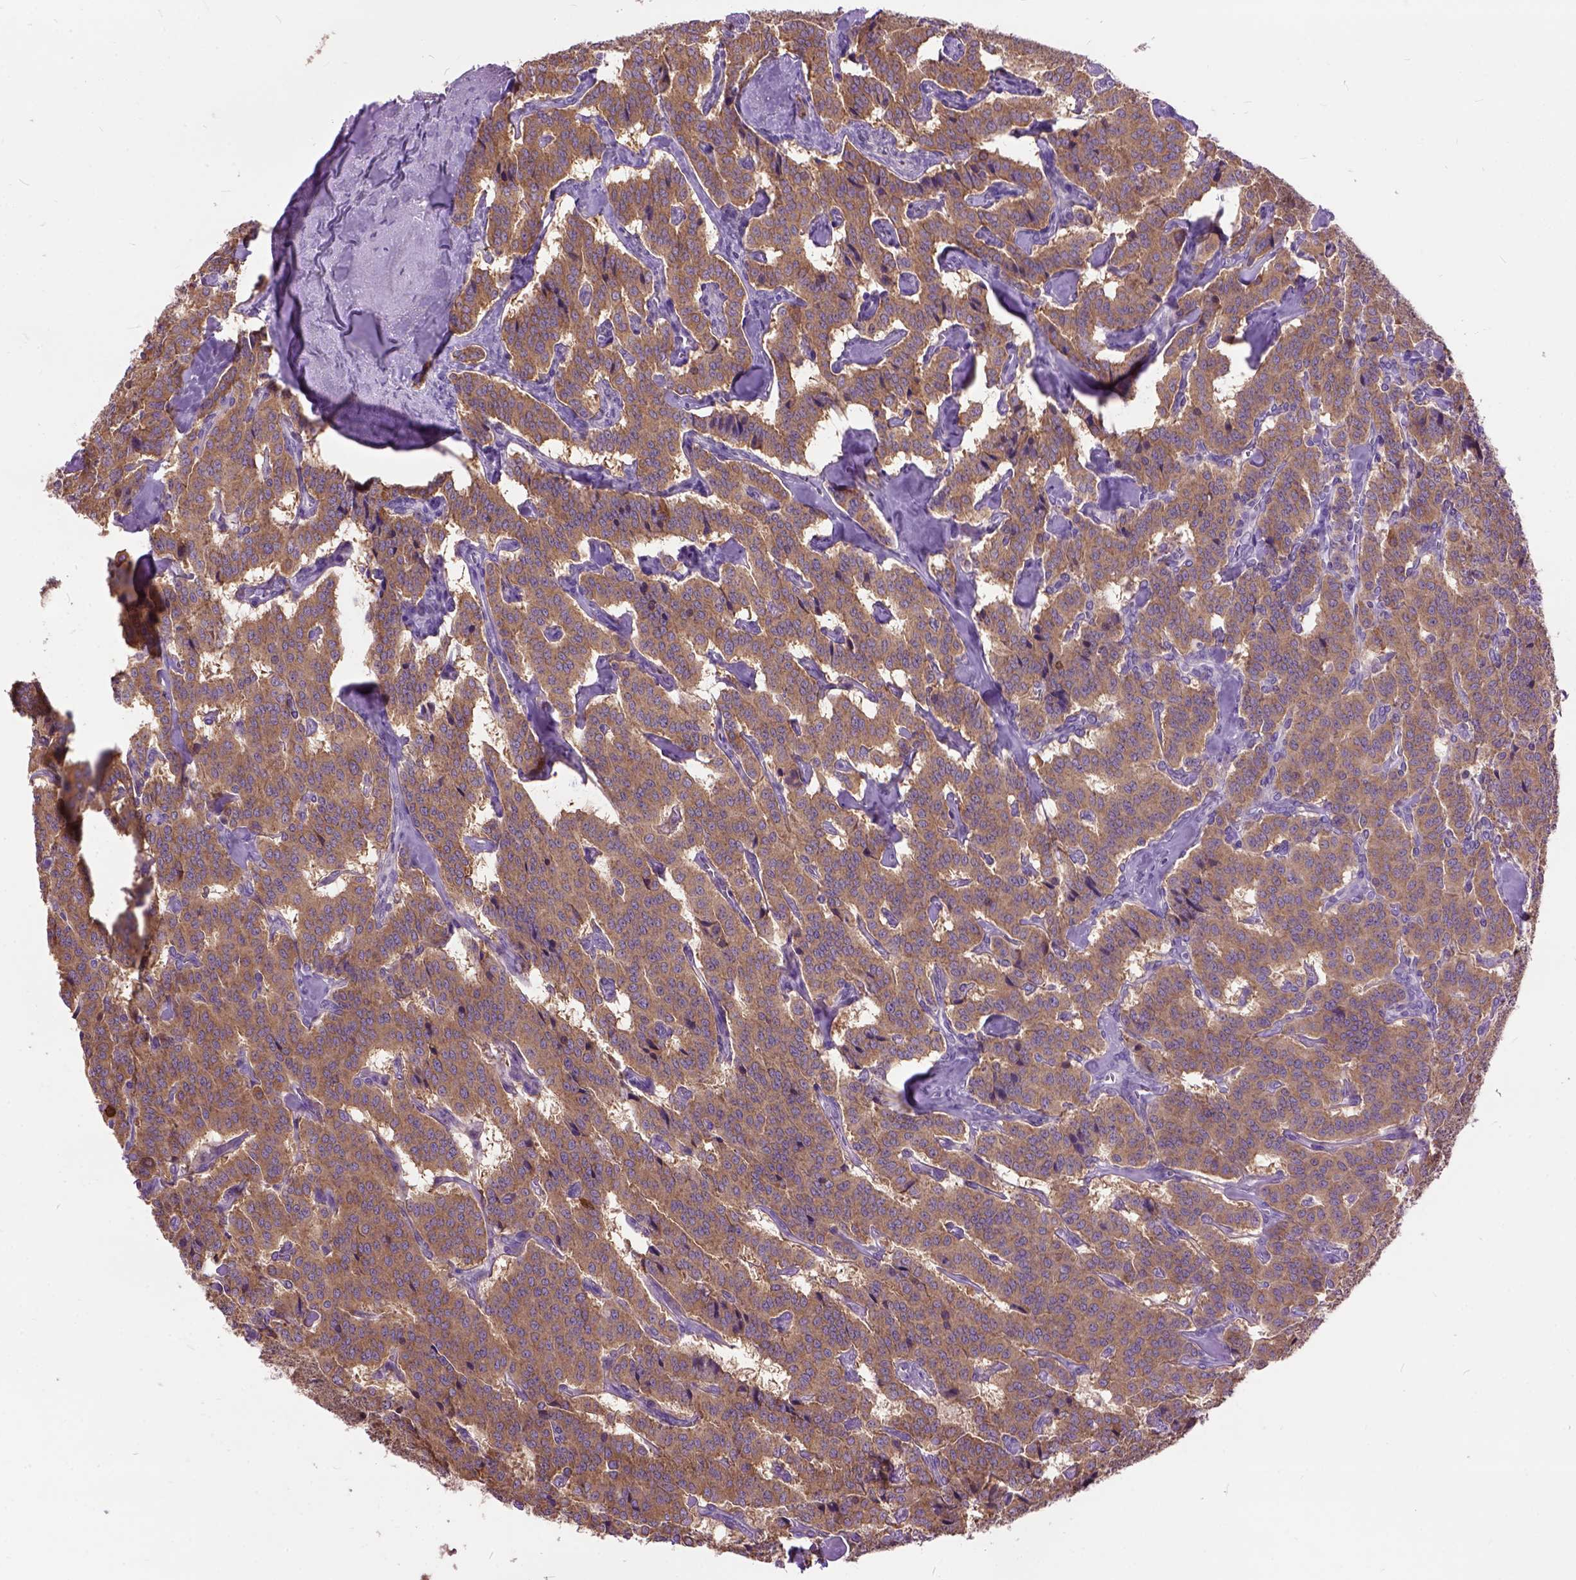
{"staining": {"intensity": "moderate", "quantity": ">75%", "location": "cytoplasmic/membranous"}, "tissue": "carcinoid", "cell_type": "Tumor cells", "image_type": "cancer", "snomed": [{"axis": "morphology", "description": "Carcinoid, malignant, NOS"}, {"axis": "topography", "description": "Lung"}], "caption": "Immunohistochemistry staining of carcinoid (malignant), which exhibits medium levels of moderate cytoplasmic/membranous staining in about >75% of tumor cells indicating moderate cytoplasmic/membranous protein expression. The staining was performed using DAB (3,3'-diaminobenzidine) (brown) for protein detection and nuclei were counterstained in hematoxylin (blue).", "gene": "MAPT", "patient": {"sex": "female", "age": 46}}